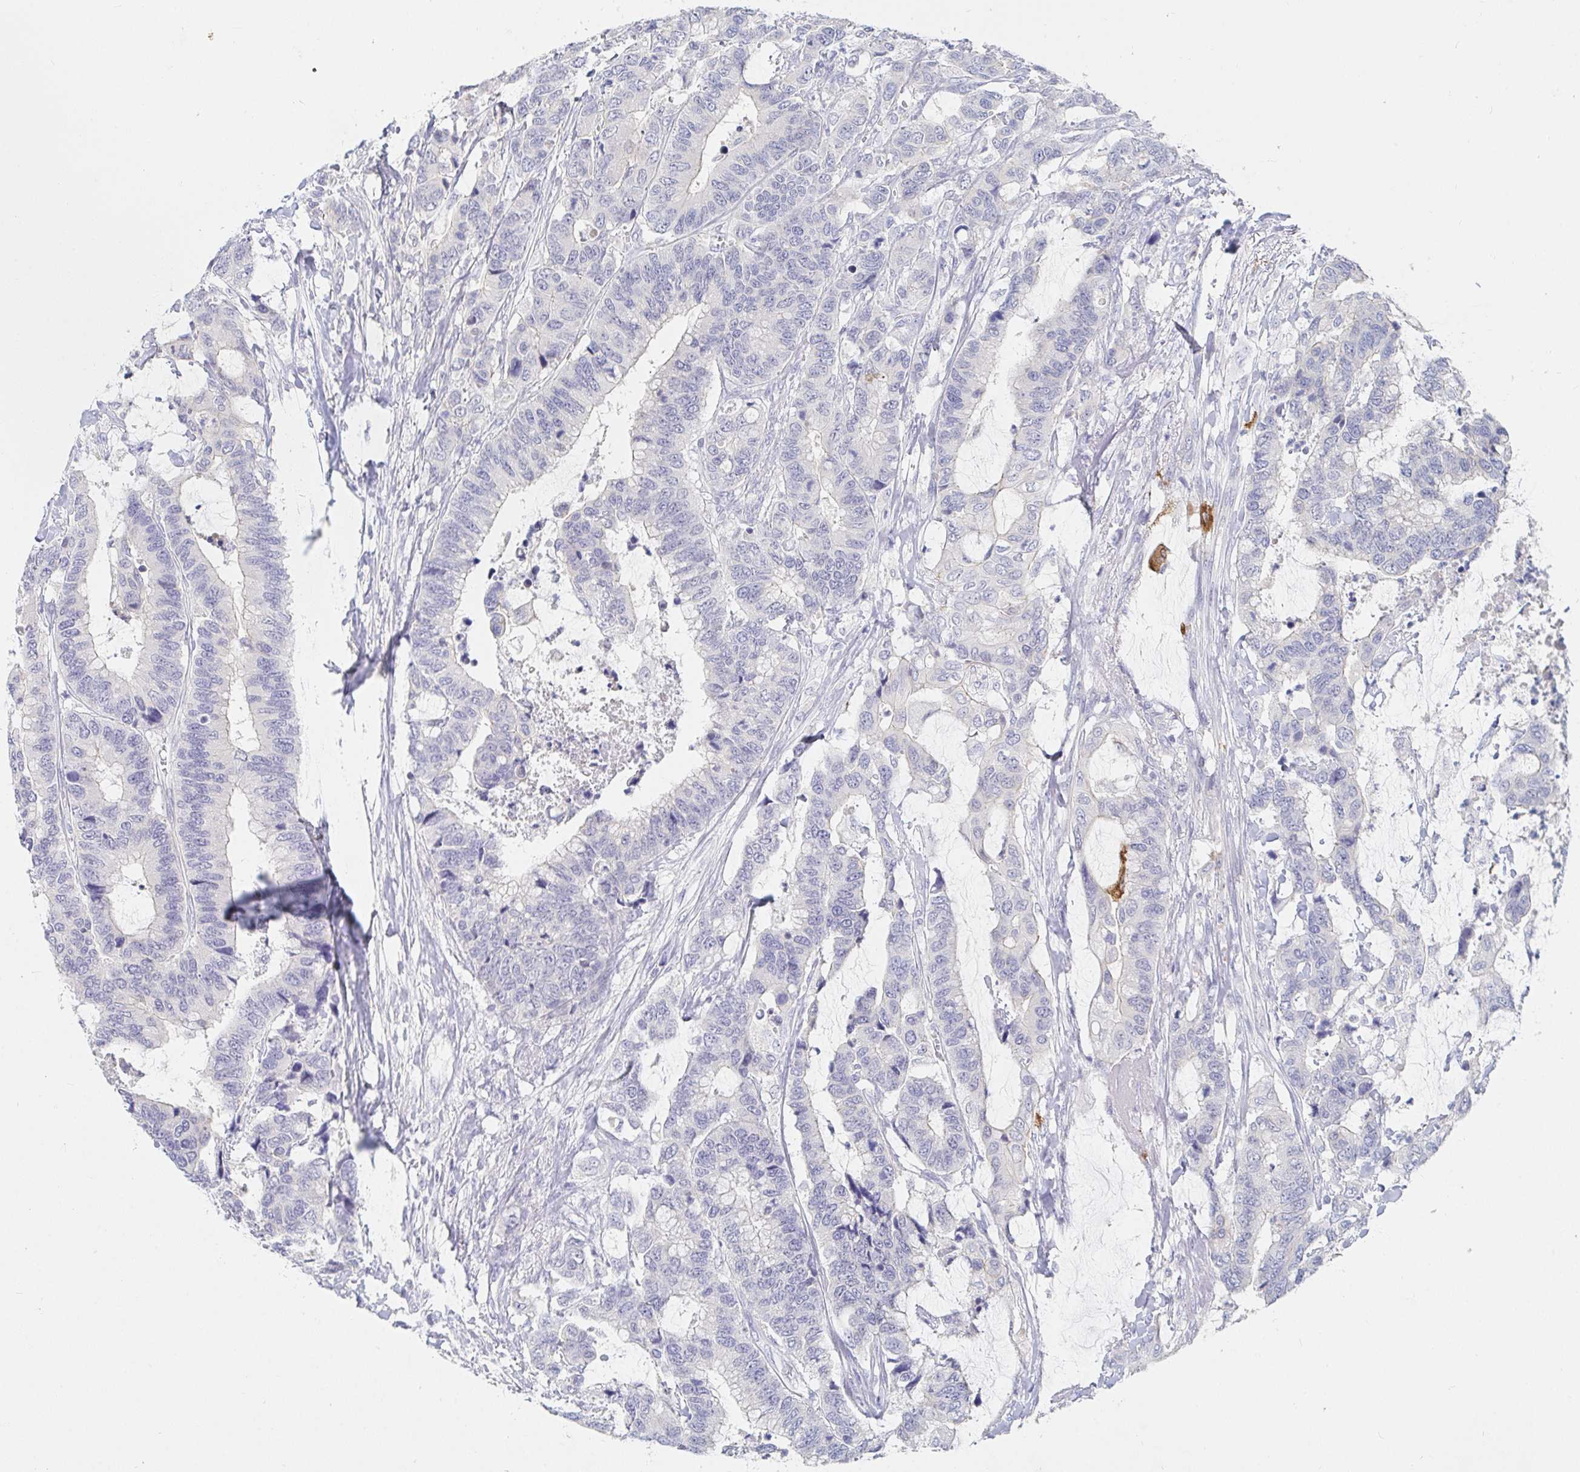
{"staining": {"intensity": "negative", "quantity": "none", "location": "none"}, "tissue": "colorectal cancer", "cell_type": "Tumor cells", "image_type": "cancer", "snomed": [{"axis": "morphology", "description": "Adenocarcinoma, NOS"}, {"axis": "topography", "description": "Rectum"}], "caption": "Immunohistochemistry of human colorectal cancer (adenocarcinoma) displays no expression in tumor cells.", "gene": "ZNF430", "patient": {"sex": "female", "age": 59}}